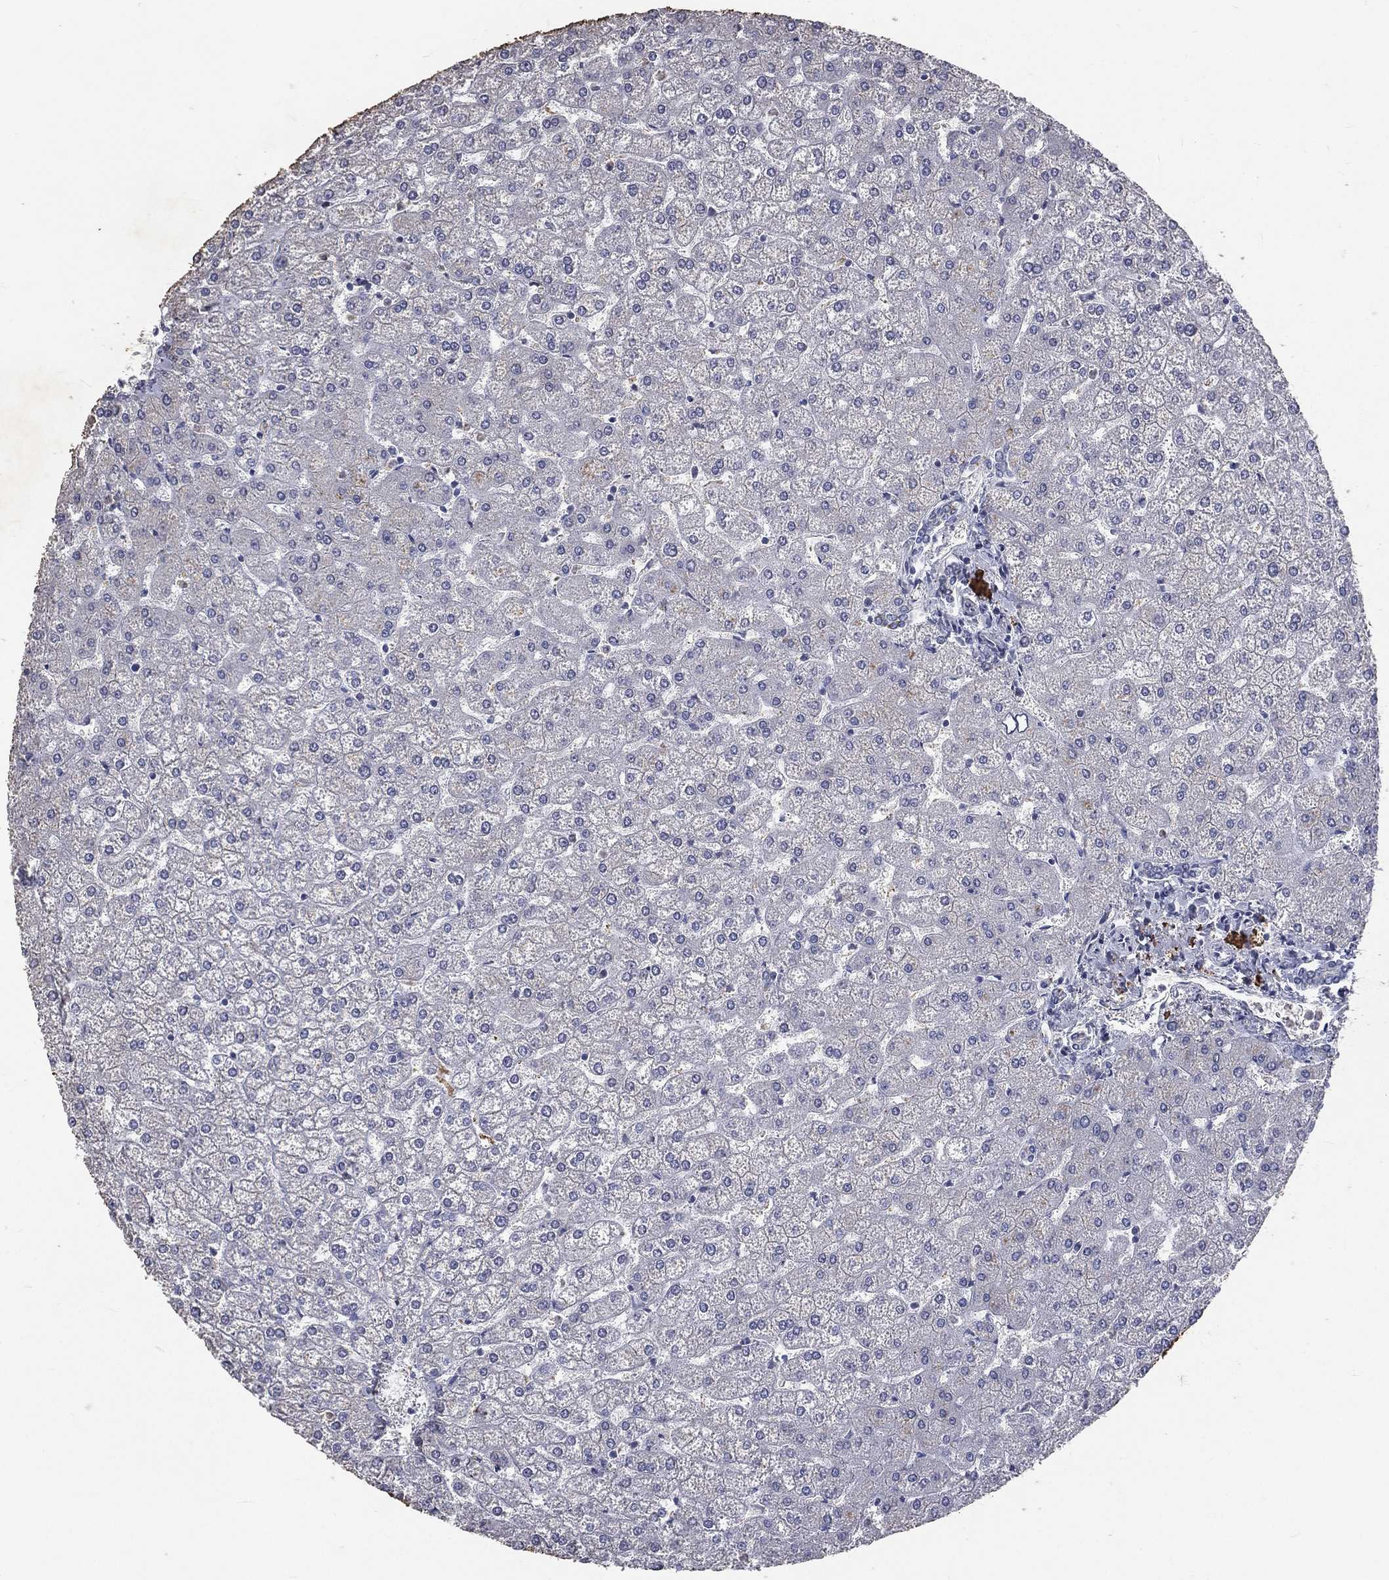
{"staining": {"intensity": "negative", "quantity": "none", "location": "none"}, "tissue": "liver", "cell_type": "Cholangiocytes", "image_type": "normal", "snomed": [{"axis": "morphology", "description": "Normal tissue, NOS"}, {"axis": "topography", "description": "Liver"}], "caption": "IHC photomicrograph of unremarkable liver: liver stained with DAB (3,3'-diaminobenzidine) shows no significant protein positivity in cholangiocytes.", "gene": "SLC34A2", "patient": {"sex": "female", "age": 32}}